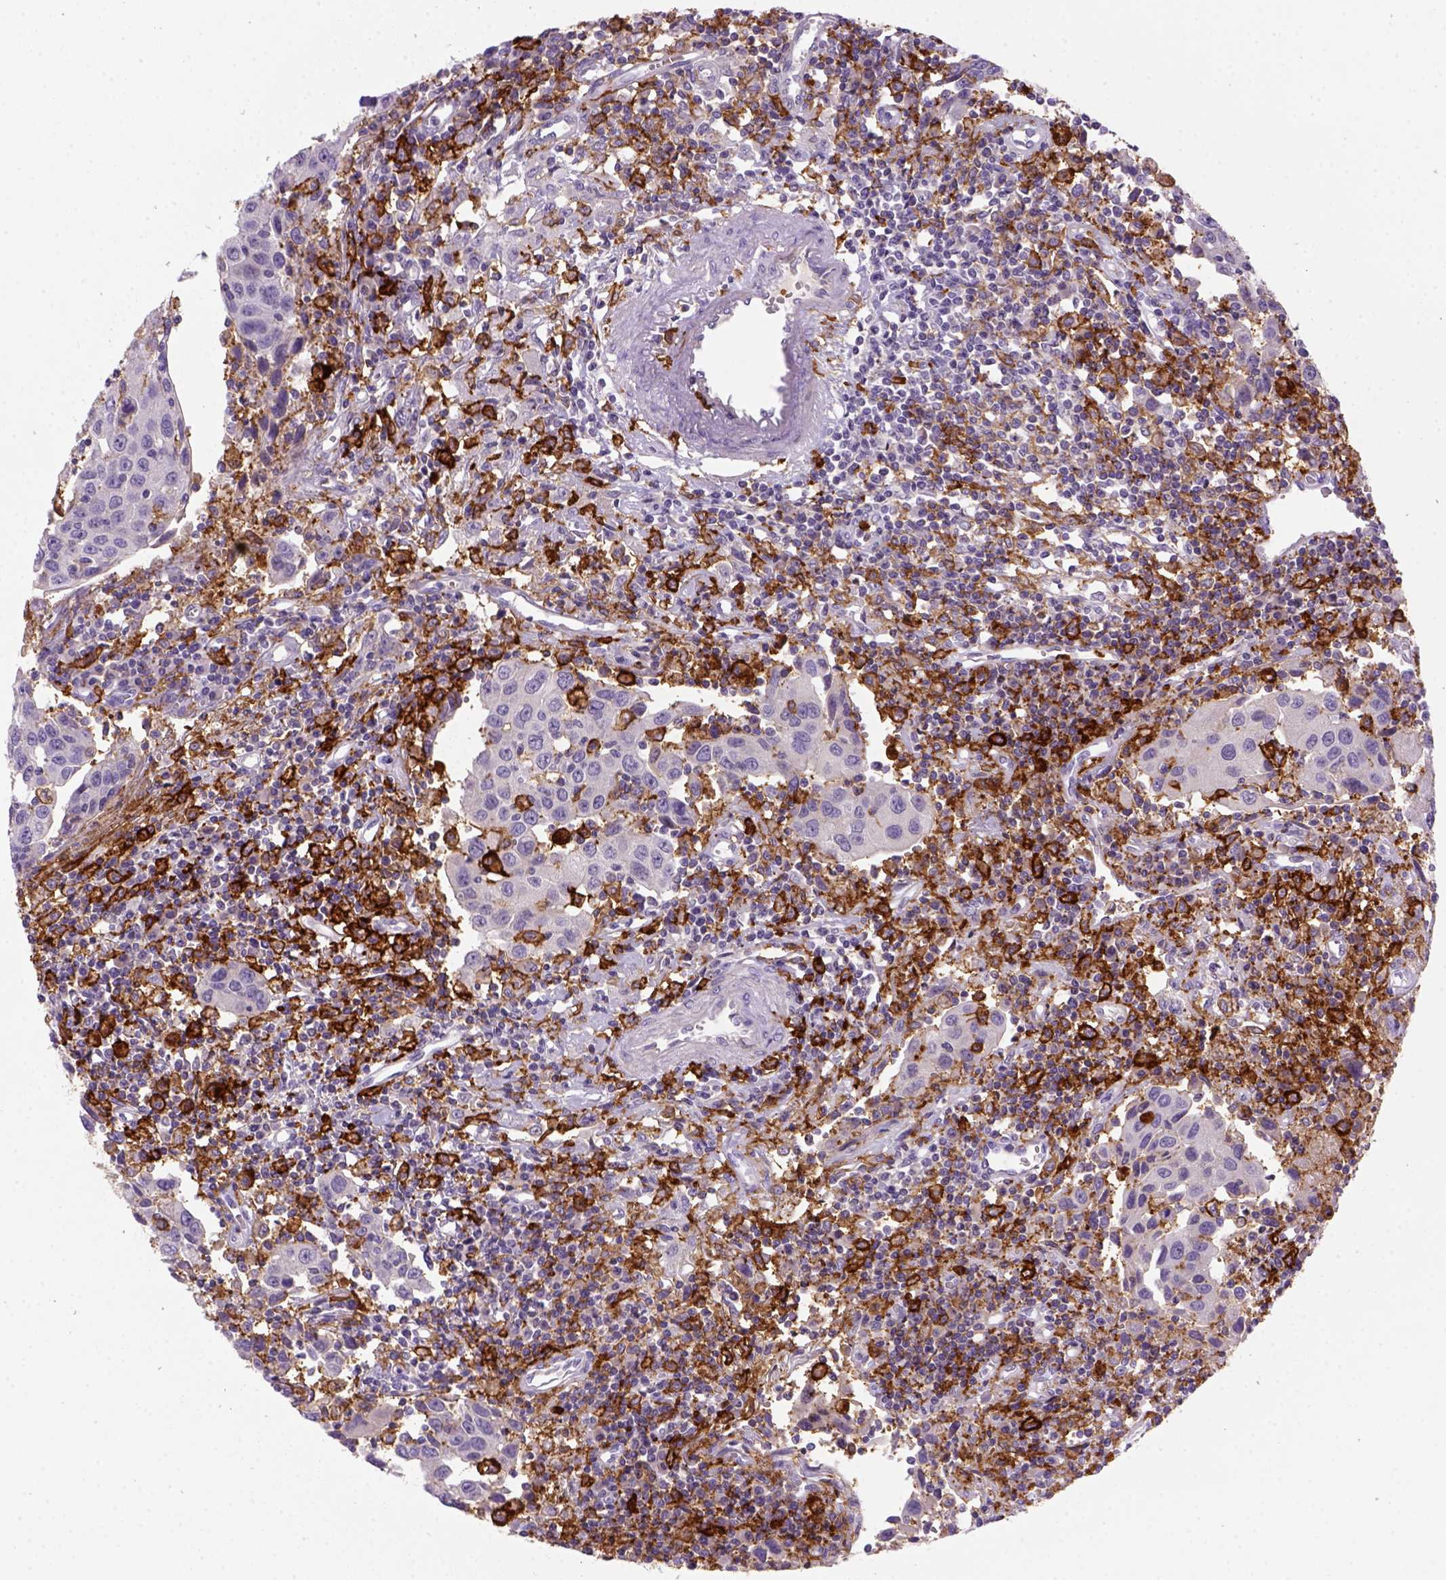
{"staining": {"intensity": "negative", "quantity": "none", "location": "none"}, "tissue": "urothelial cancer", "cell_type": "Tumor cells", "image_type": "cancer", "snomed": [{"axis": "morphology", "description": "Urothelial carcinoma, High grade"}, {"axis": "topography", "description": "Urinary bladder"}], "caption": "Immunohistochemical staining of human urothelial cancer reveals no significant expression in tumor cells. (DAB (3,3'-diaminobenzidine) immunohistochemistry (IHC), high magnification).", "gene": "CD14", "patient": {"sex": "female", "age": 85}}